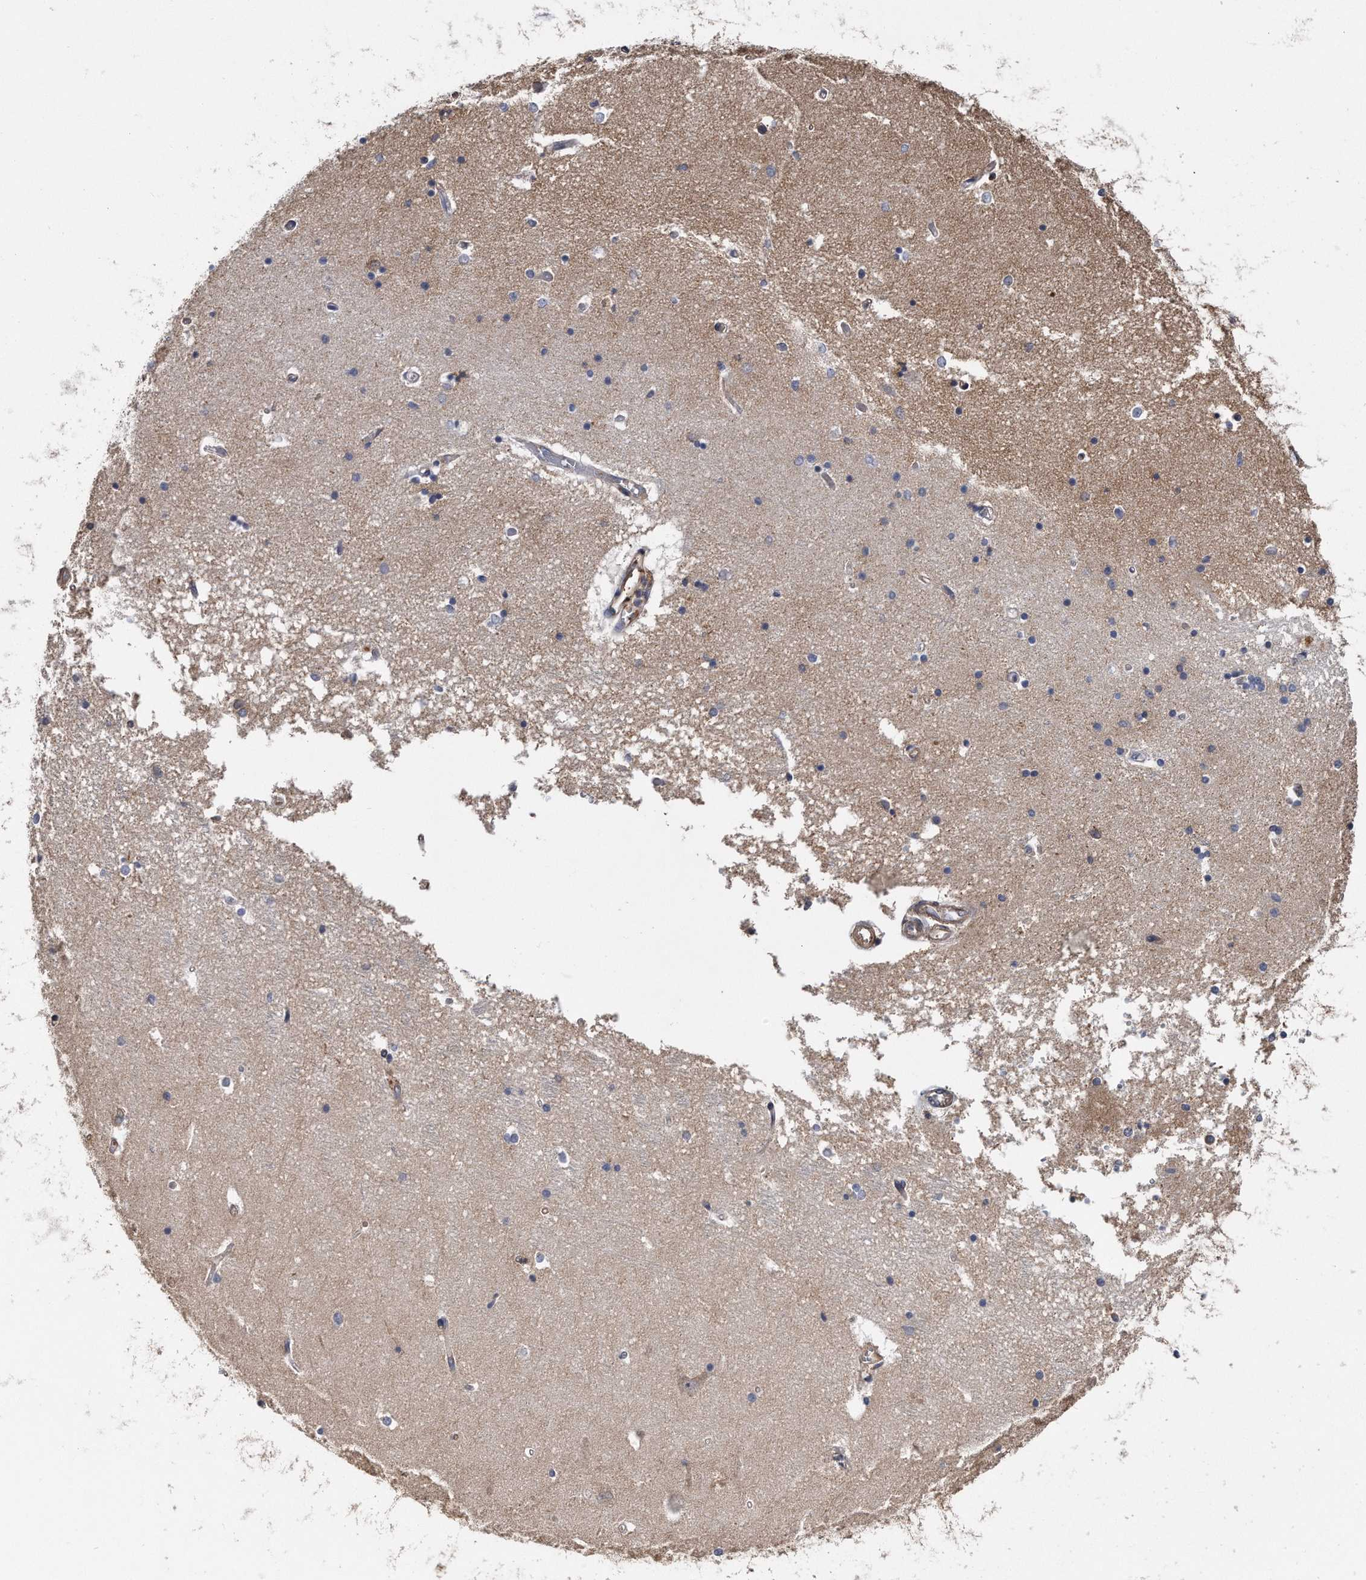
{"staining": {"intensity": "weak", "quantity": "<25%", "location": "cytoplasmic/membranous"}, "tissue": "hippocampus", "cell_type": "Glial cells", "image_type": "normal", "snomed": [{"axis": "morphology", "description": "Normal tissue, NOS"}, {"axis": "topography", "description": "Hippocampus"}], "caption": "This is a micrograph of IHC staining of unremarkable hippocampus, which shows no staining in glial cells.", "gene": "KCND3", "patient": {"sex": "male", "age": 45}}